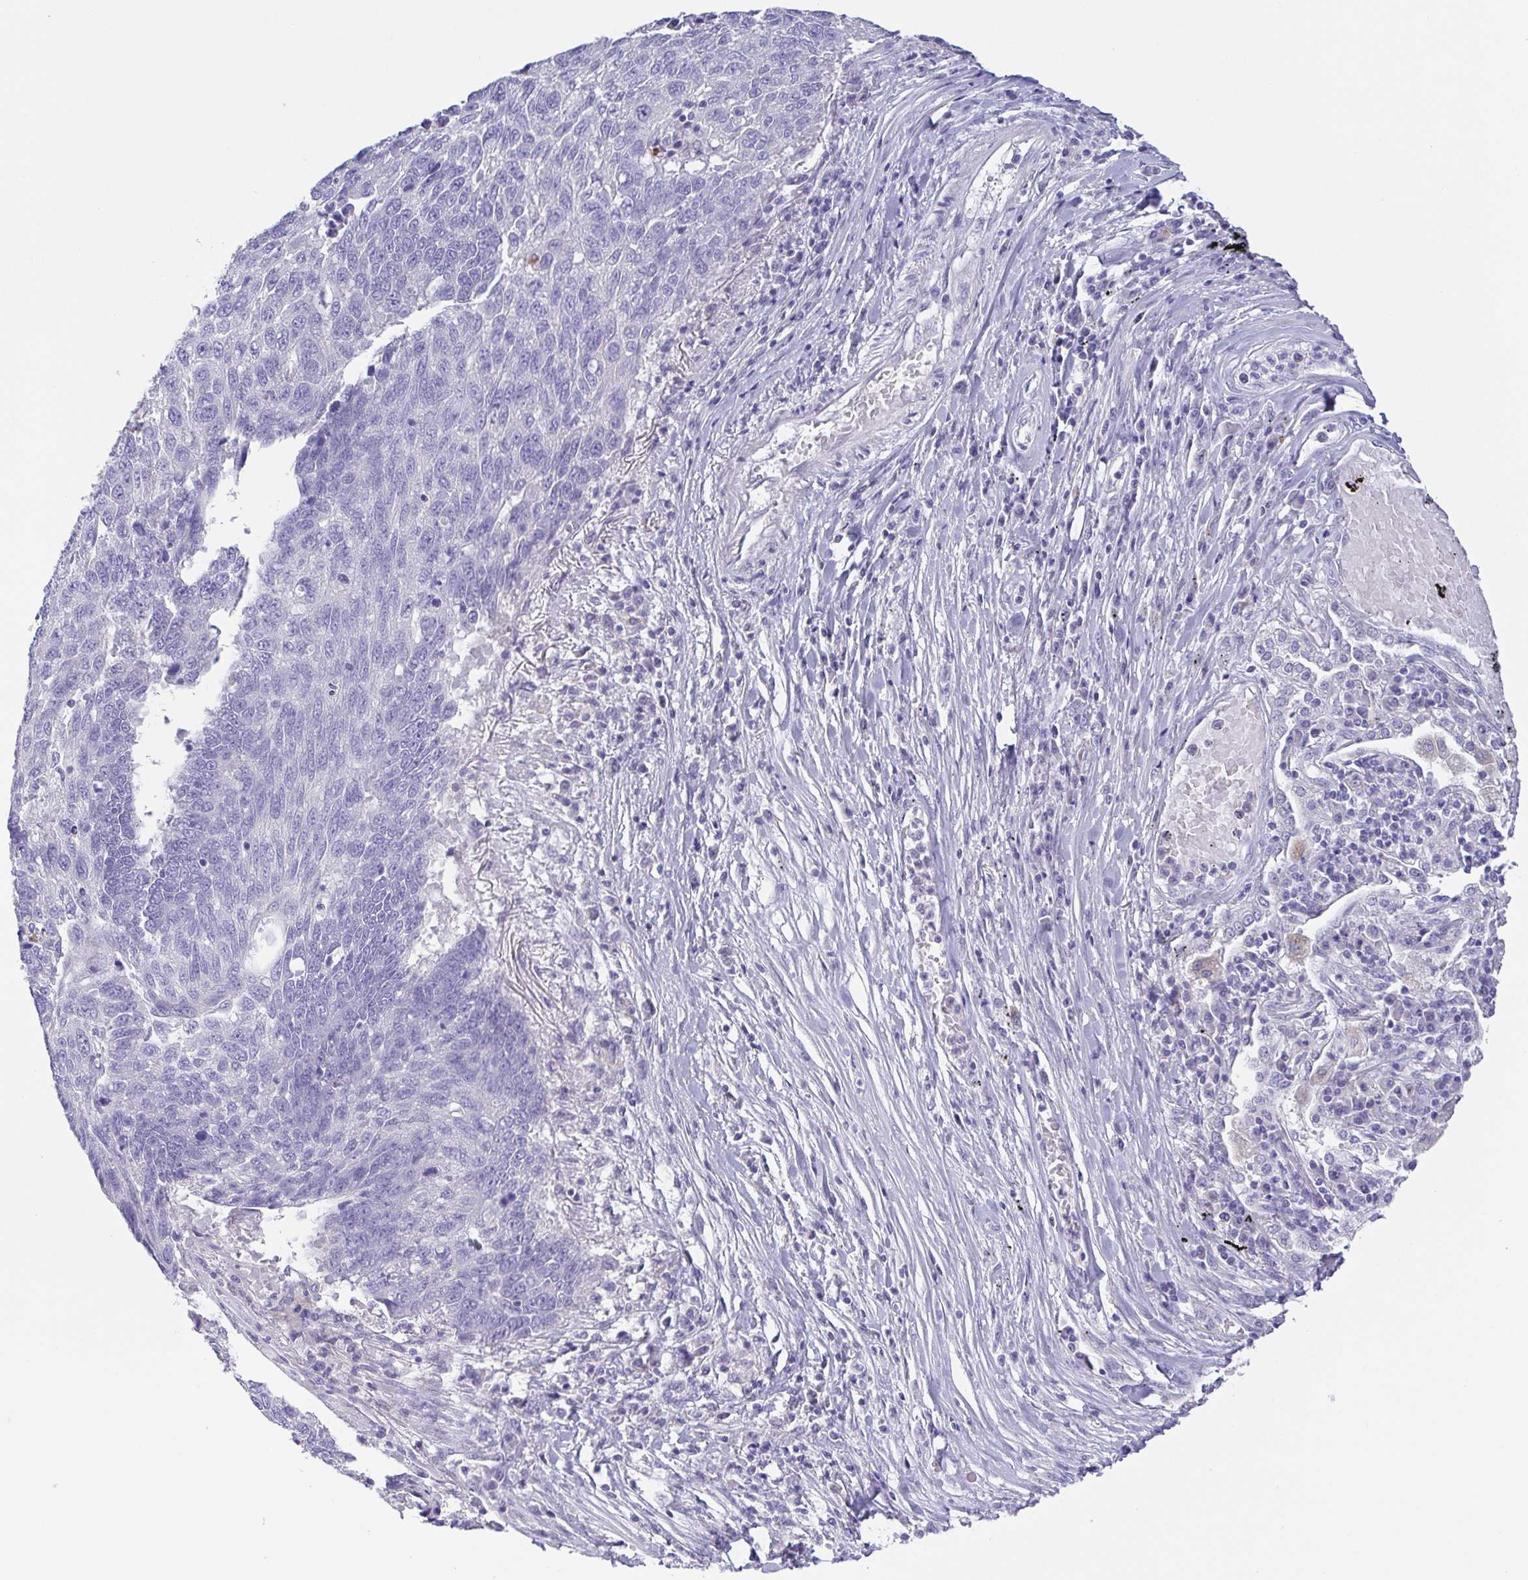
{"staining": {"intensity": "negative", "quantity": "none", "location": "none"}, "tissue": "lung cancer", "cell_type": "Tumor cells", "image_type": "cancer", "snomed": [{"axis": "morphology", "description": "Squamous cell carcinoma, NOS"}, {"axis": "topography", "description": "Lung"}], "caption": "Protein analysis of lung squamous cell carcinoma displays no significant expression in tumor cells.", "gene": "PKDREJ", "patient": {"sex": "male", "age": 73}}